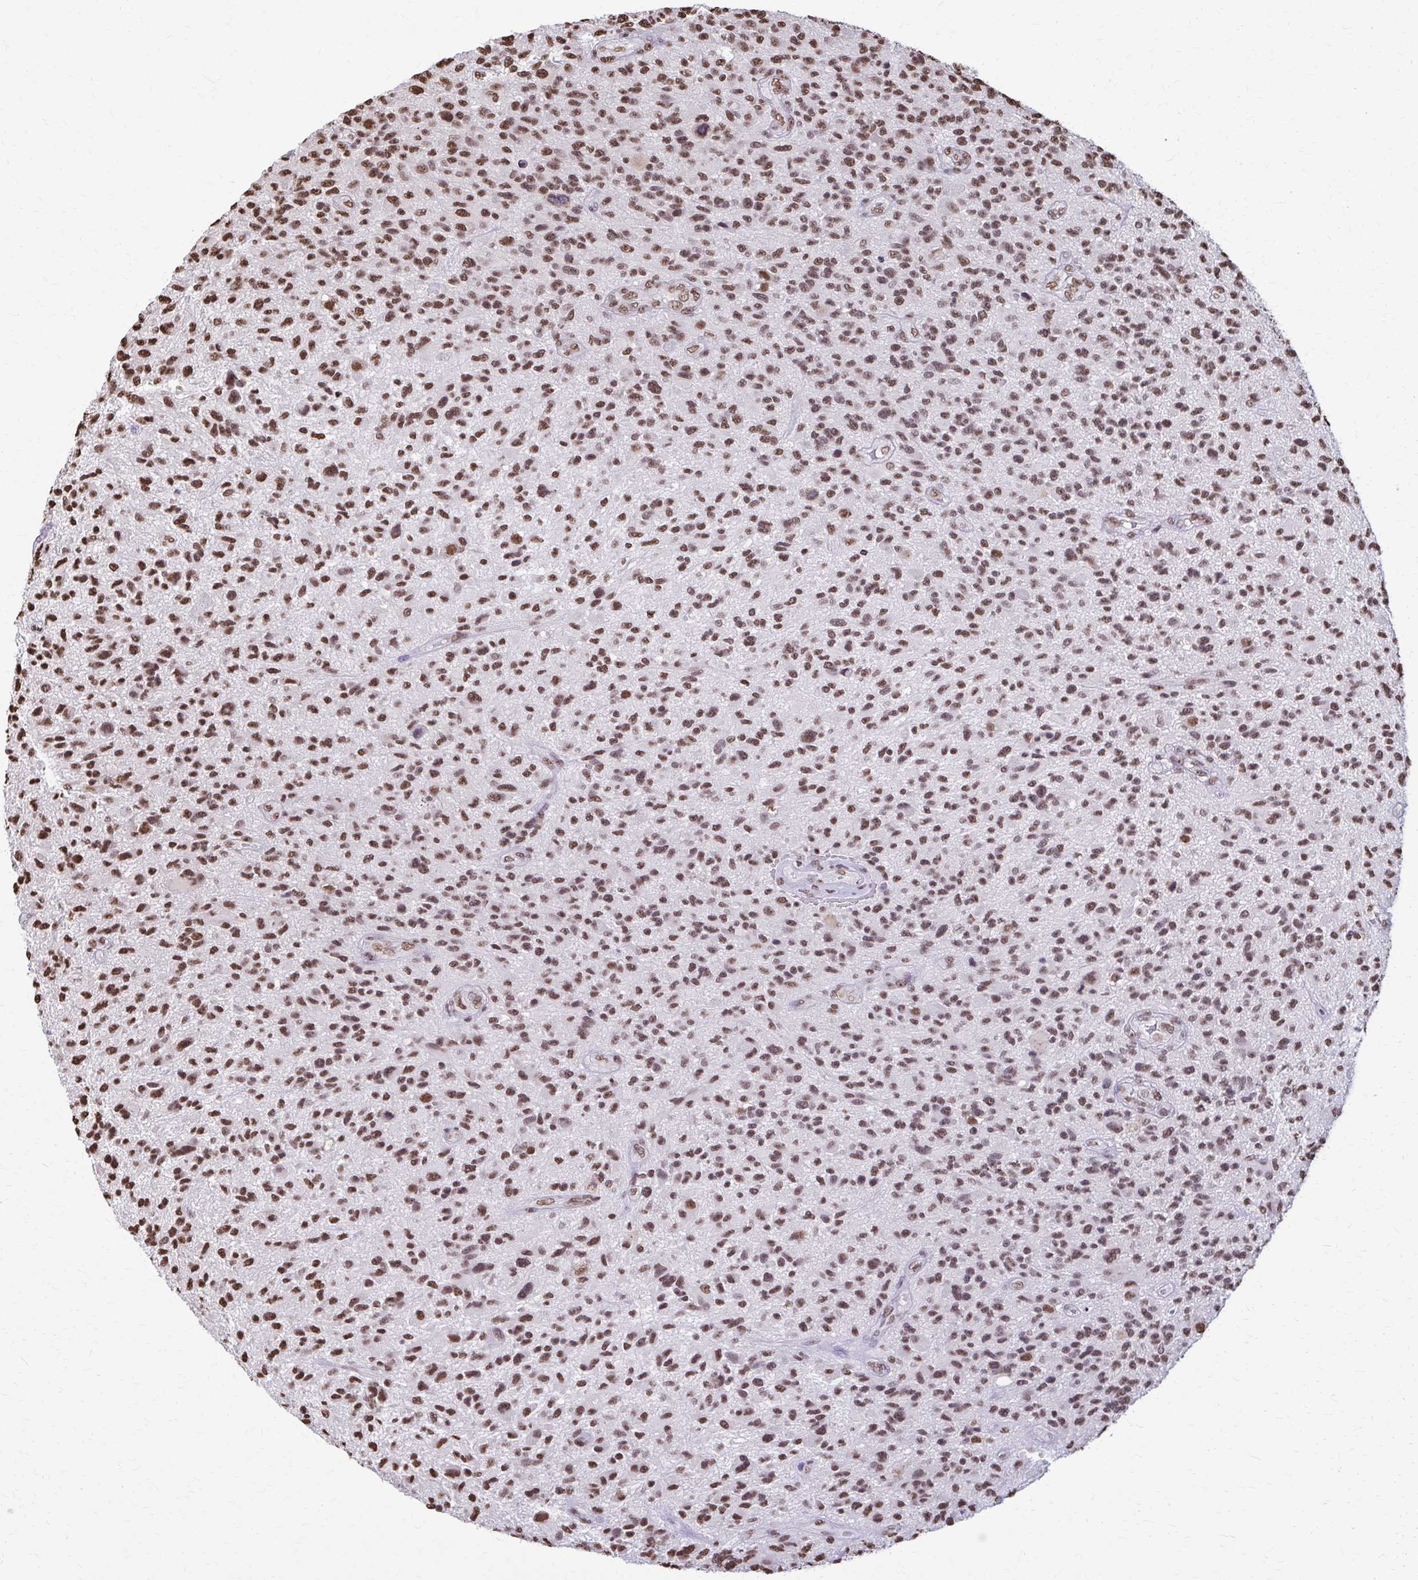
{"staining": {"intensity": "moderate", "quantity": ">75%", "location": "nuclear"}, "tissue": "glioma", "cell_type": "Tumor cells", "image_type": "cancer", "snomed": [{"axis": "morphology", "description": "Glioma, malignant, High grade"}, {"axis": "topography", "description": "Brain"}], "caption": "Moderate nuclear protein positivity is seen in about >75% of tumor cells in malignant high-grade glioma.", "gene": "SNRPA", "patient": {"sex": "male", "age": 47}}